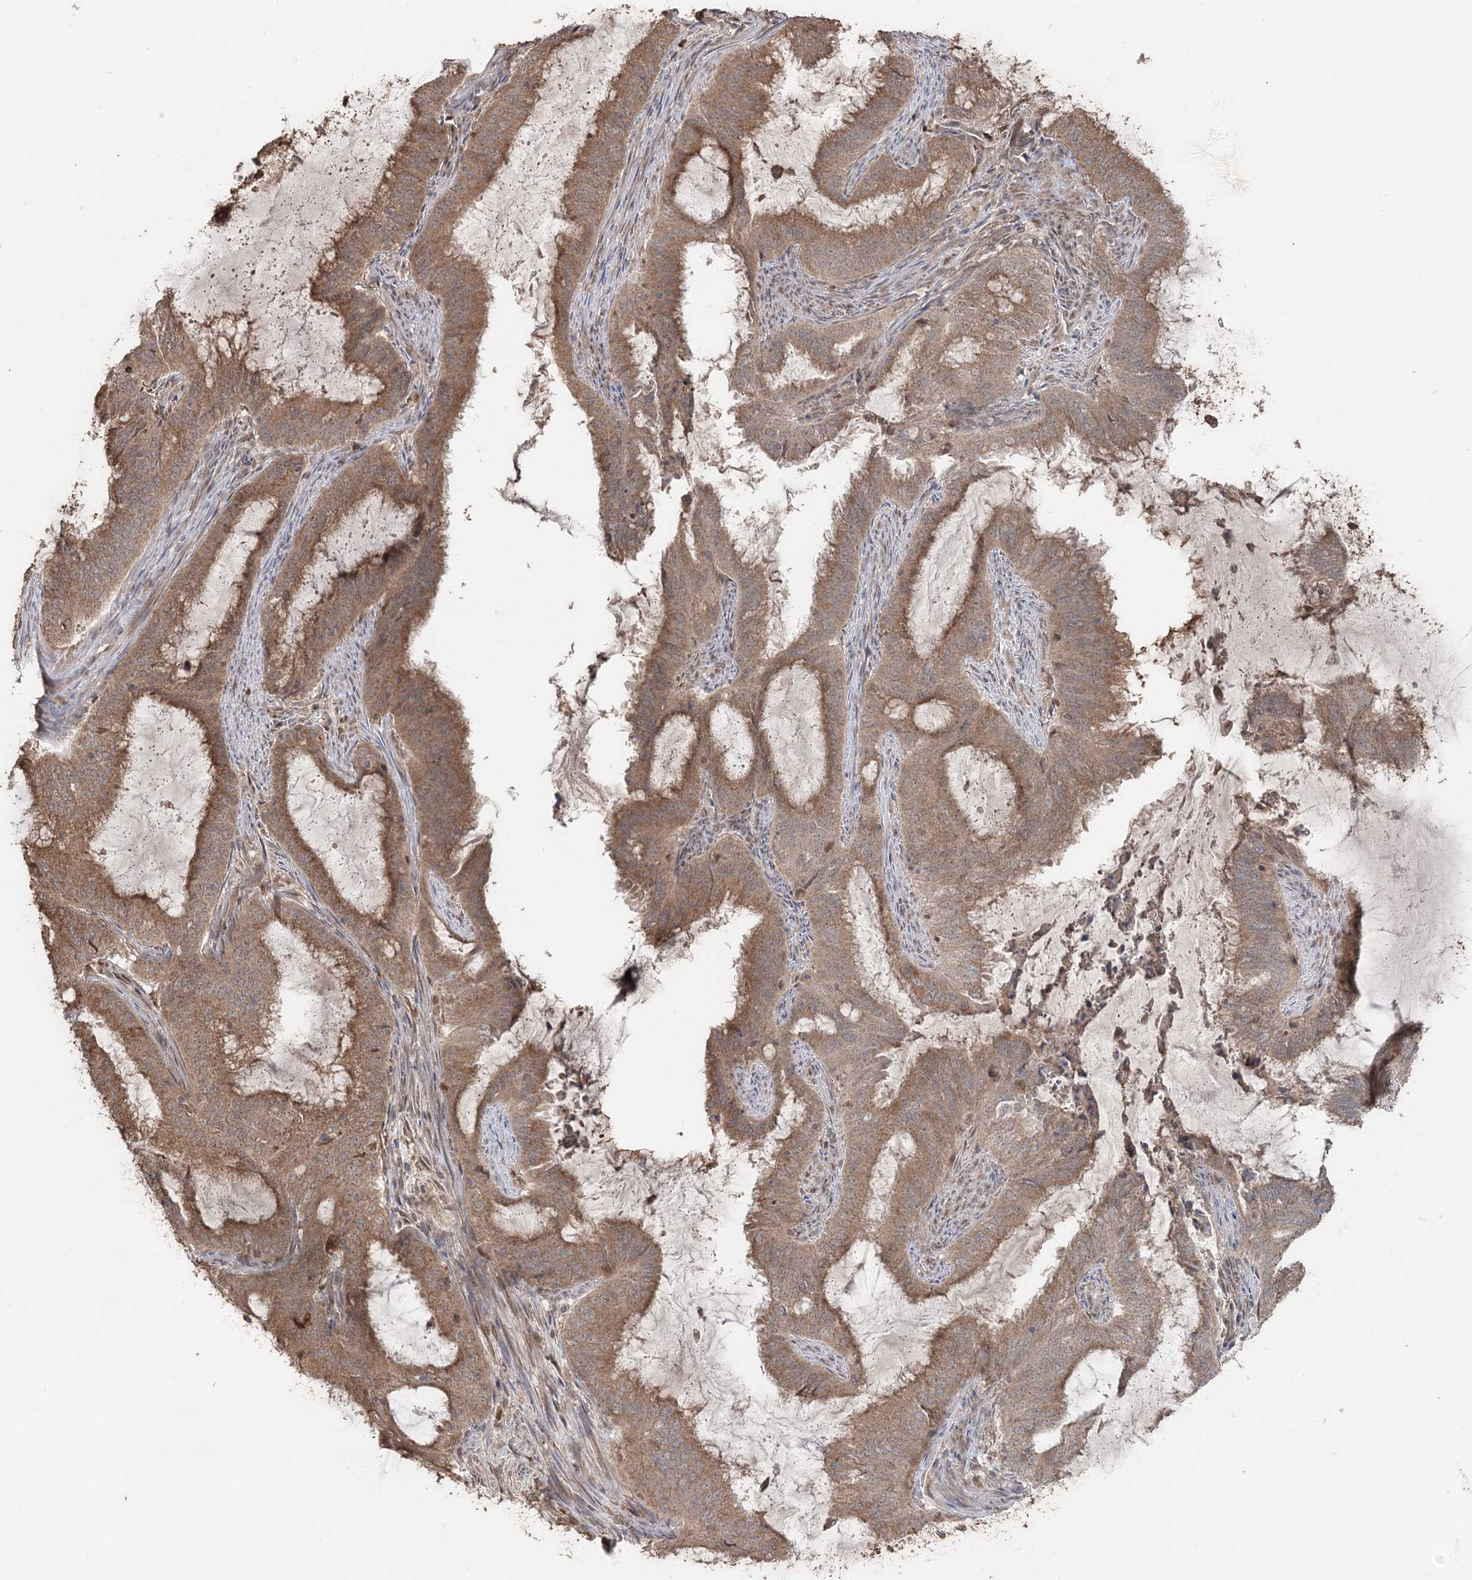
{"staining": {"intensity": "moderate", "quantity": ">75%", "location": "cytoplasmic/membranous"}, "tissue": "endometrial cancer", "cell_type": "Tumor cells", "image_type": "cancer", "snomed": [{"axis": "morphology", "description": "Adenocarcinoma, NOS"}, {"axis": "topography", "description": "Endometrium"}], "caption": "An image of human endometrial cancer stained for a protein demonstrates moderate cytoplasmic/membranous brown staining in tumor cells. (DAB (3,3'-diaminobenzidine) IHC with brightfield microscopy, high magnification).", "gene": "SLU7", "patient": {"sex": "female", "age": 51}}